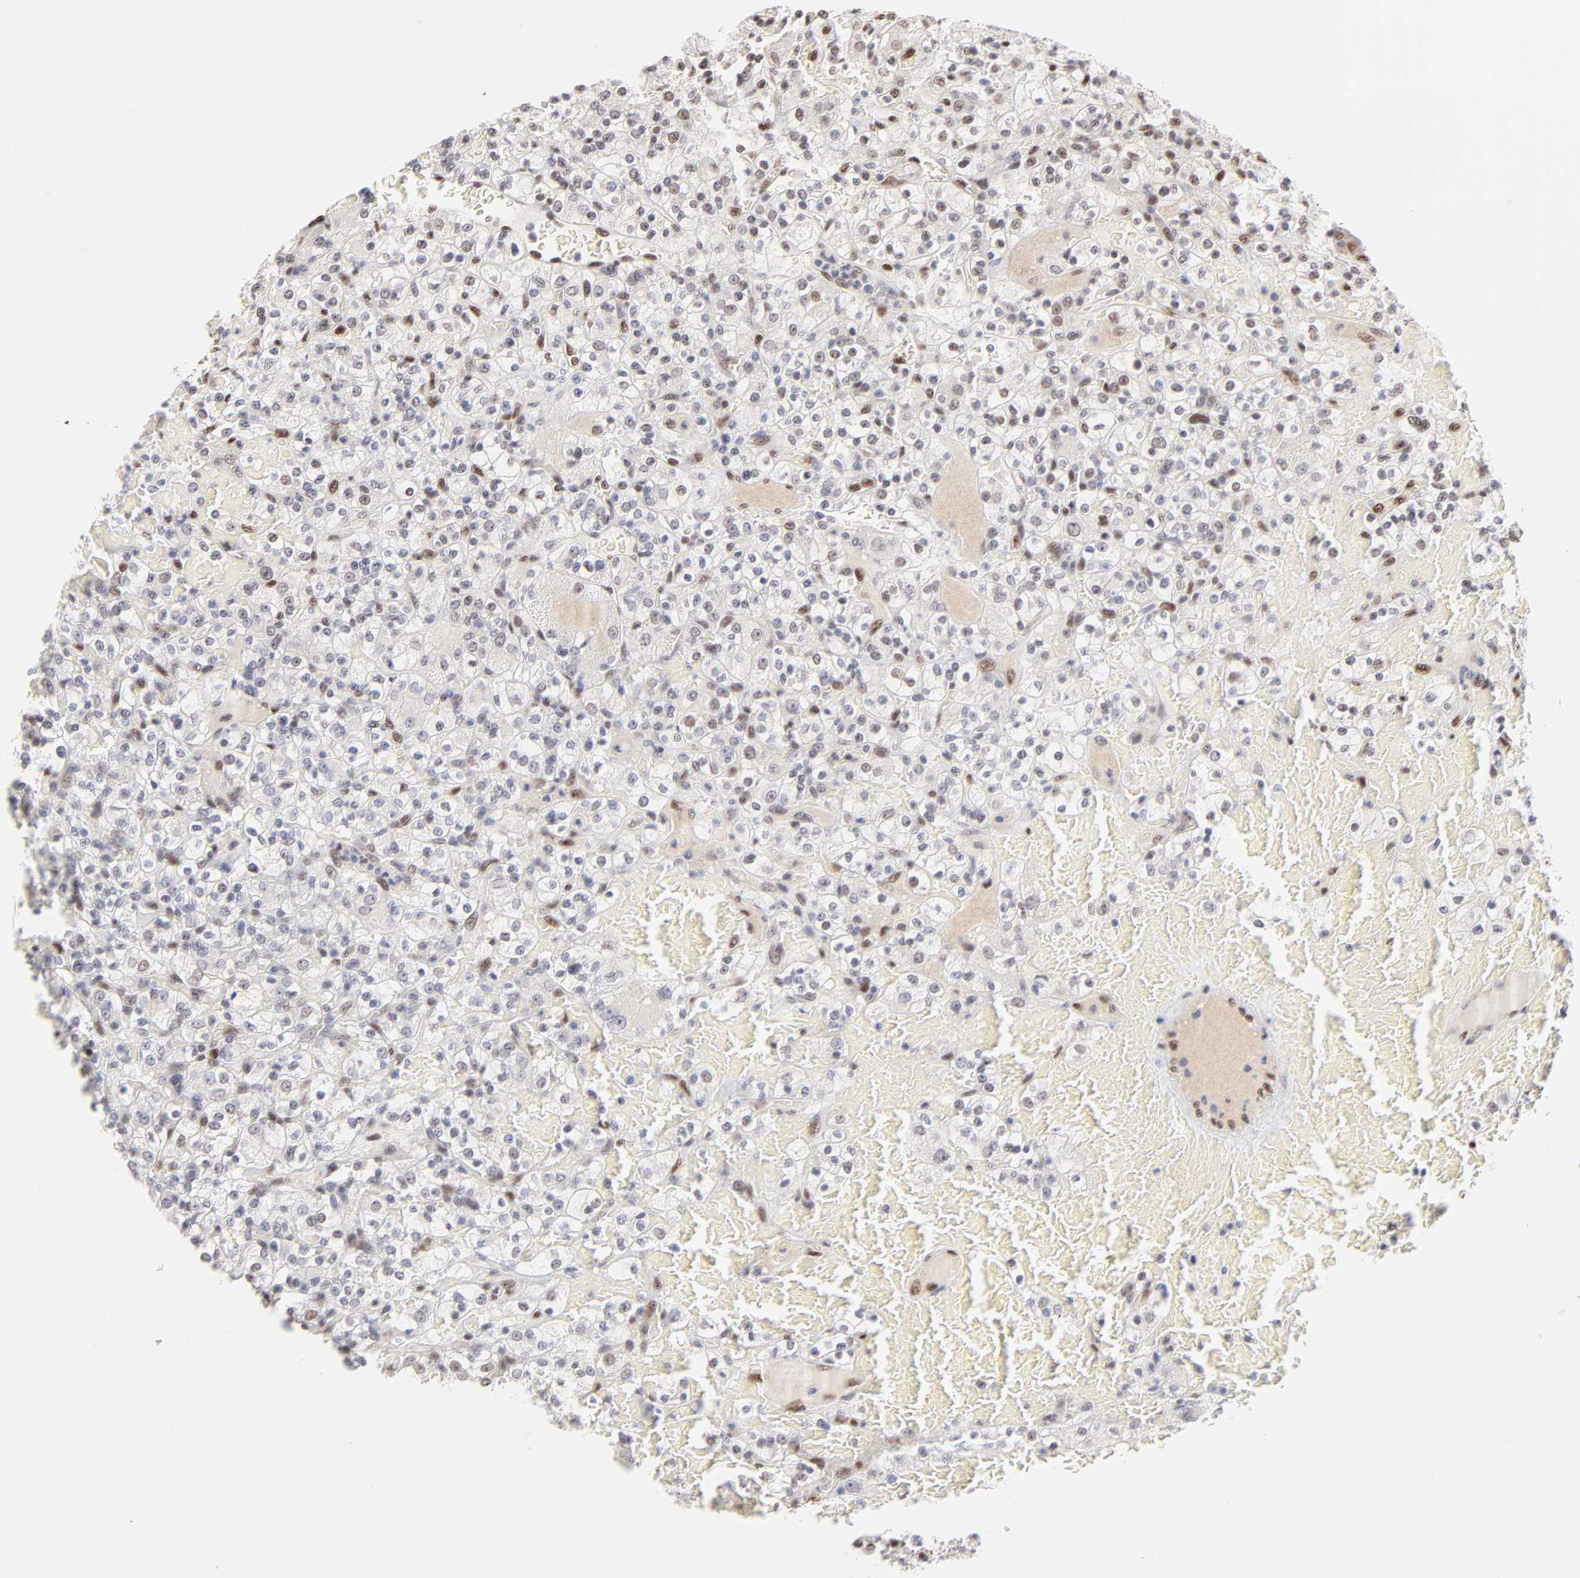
{"staining": {"intensity": "strong", "quantity": "25%-75%", "location": "nuclear"}, "tissue": "renal cancer", "cell_type": "Tumor cells", "image_type": "cancer", "snomed": [{"axis": "morphology", "description": "Normal tissue, NOS"}, {"axis": "morphology", "description": "Adenocarcinoma, NOS"}, {"axis": "topography", "description": "Kidney"}], "caption": "Renal cancer stained for a protein shows strong nuclear positivity in tumor cells.", "gene": "STAT3", "patient": {"sex": "female", "age": 72}}